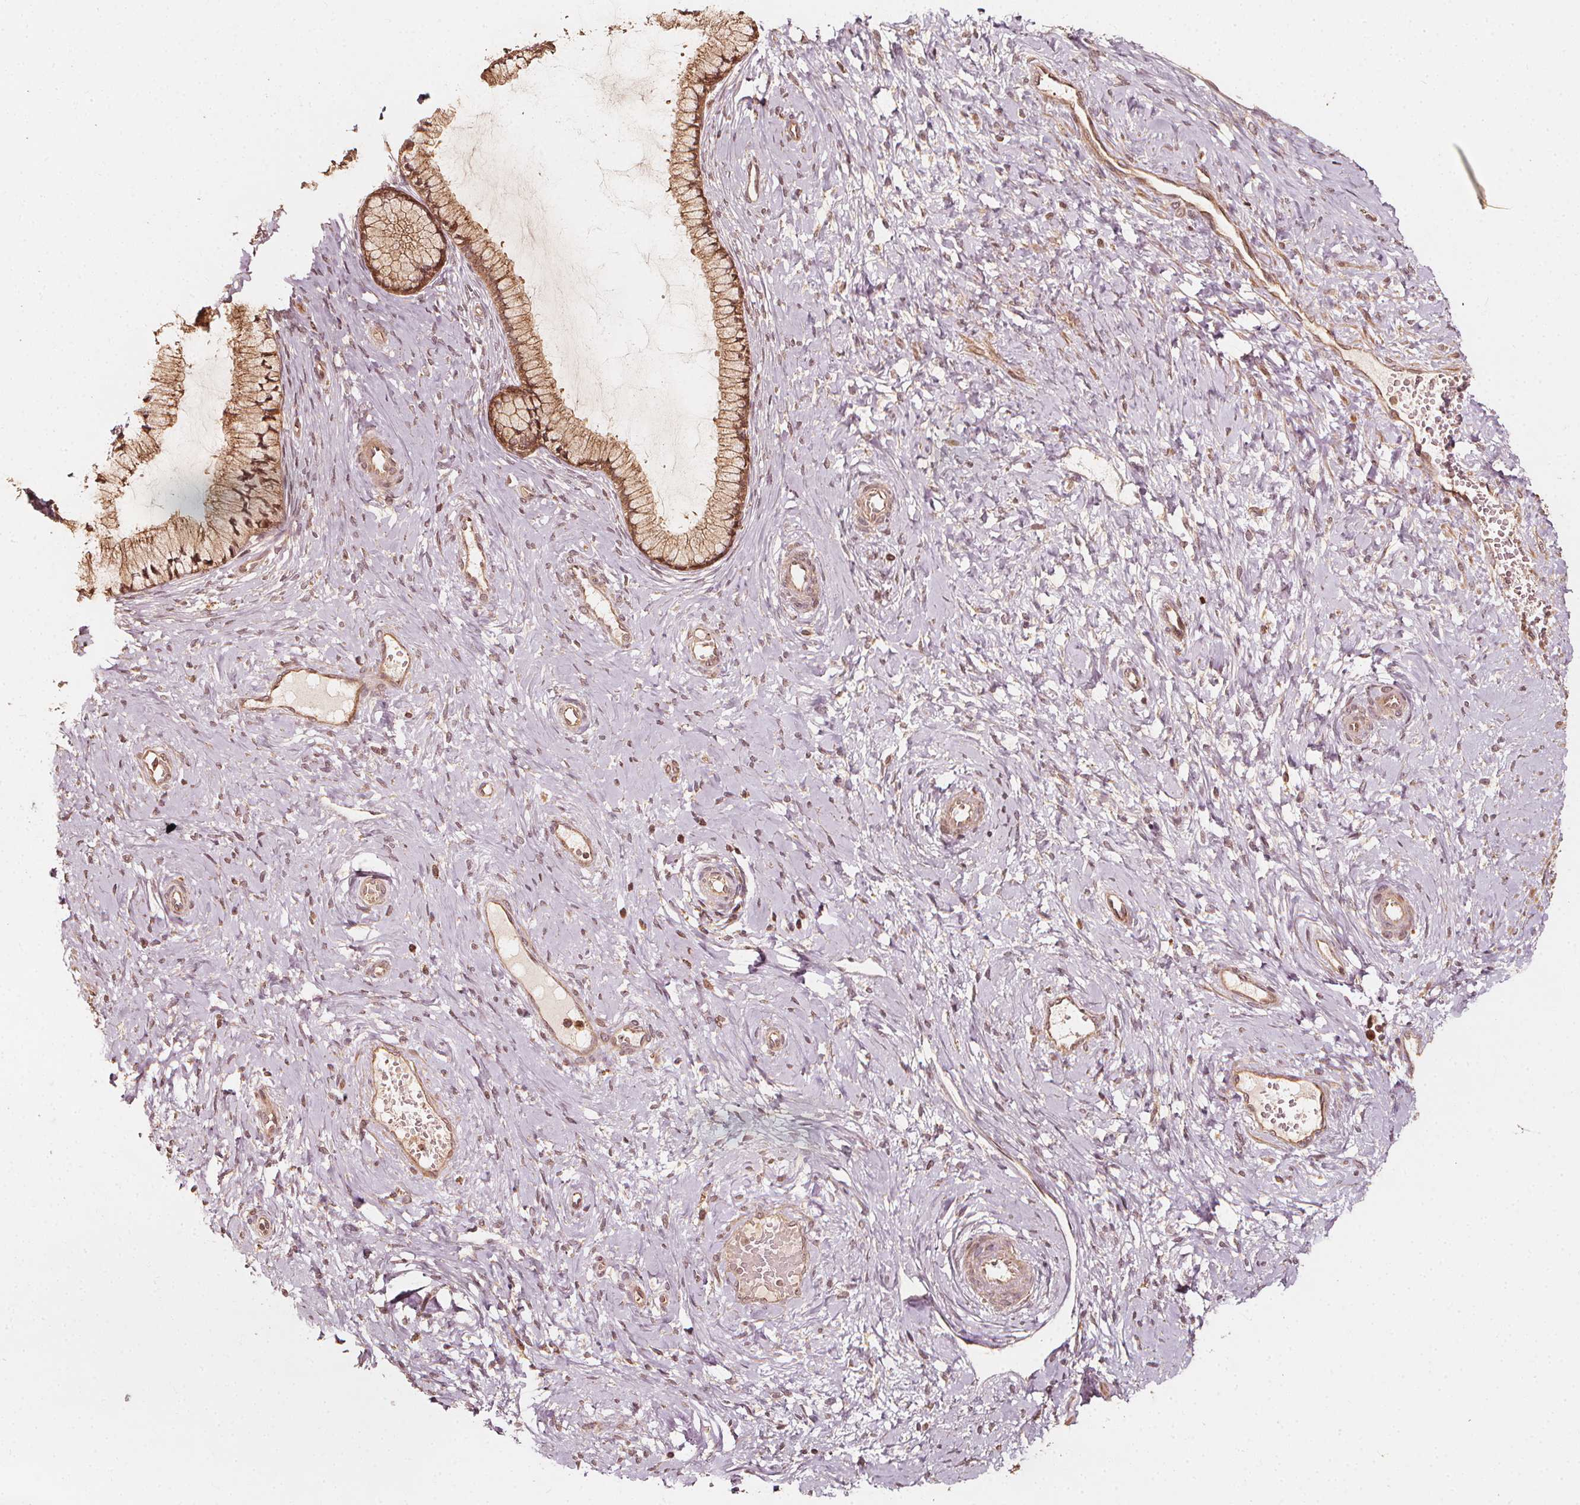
{"staining": {"intensity": "weak", "quantity": ">75%", "location": "cytoplasmic/membranous,nuclear"}, "tissue": "cervix", "cell_type": "Glandular cells", "image_type": "normal", "snomed": [{"axis": "morphology", "description": "Normal tissue, NOS"}, {"axis": "topography", "description": "Cervix"}], "caption": "Immunohistochemical staining of unremarkable human cervix demonstrates low levels of weak cytoplasmic/membranous,nuclear positivity in approximately >75% of glandular cells. The protein is shown in brown color, while the nuclei are stained blue.", "gene": "NPC1", "patient": {"sex": "female", "age": 37}}